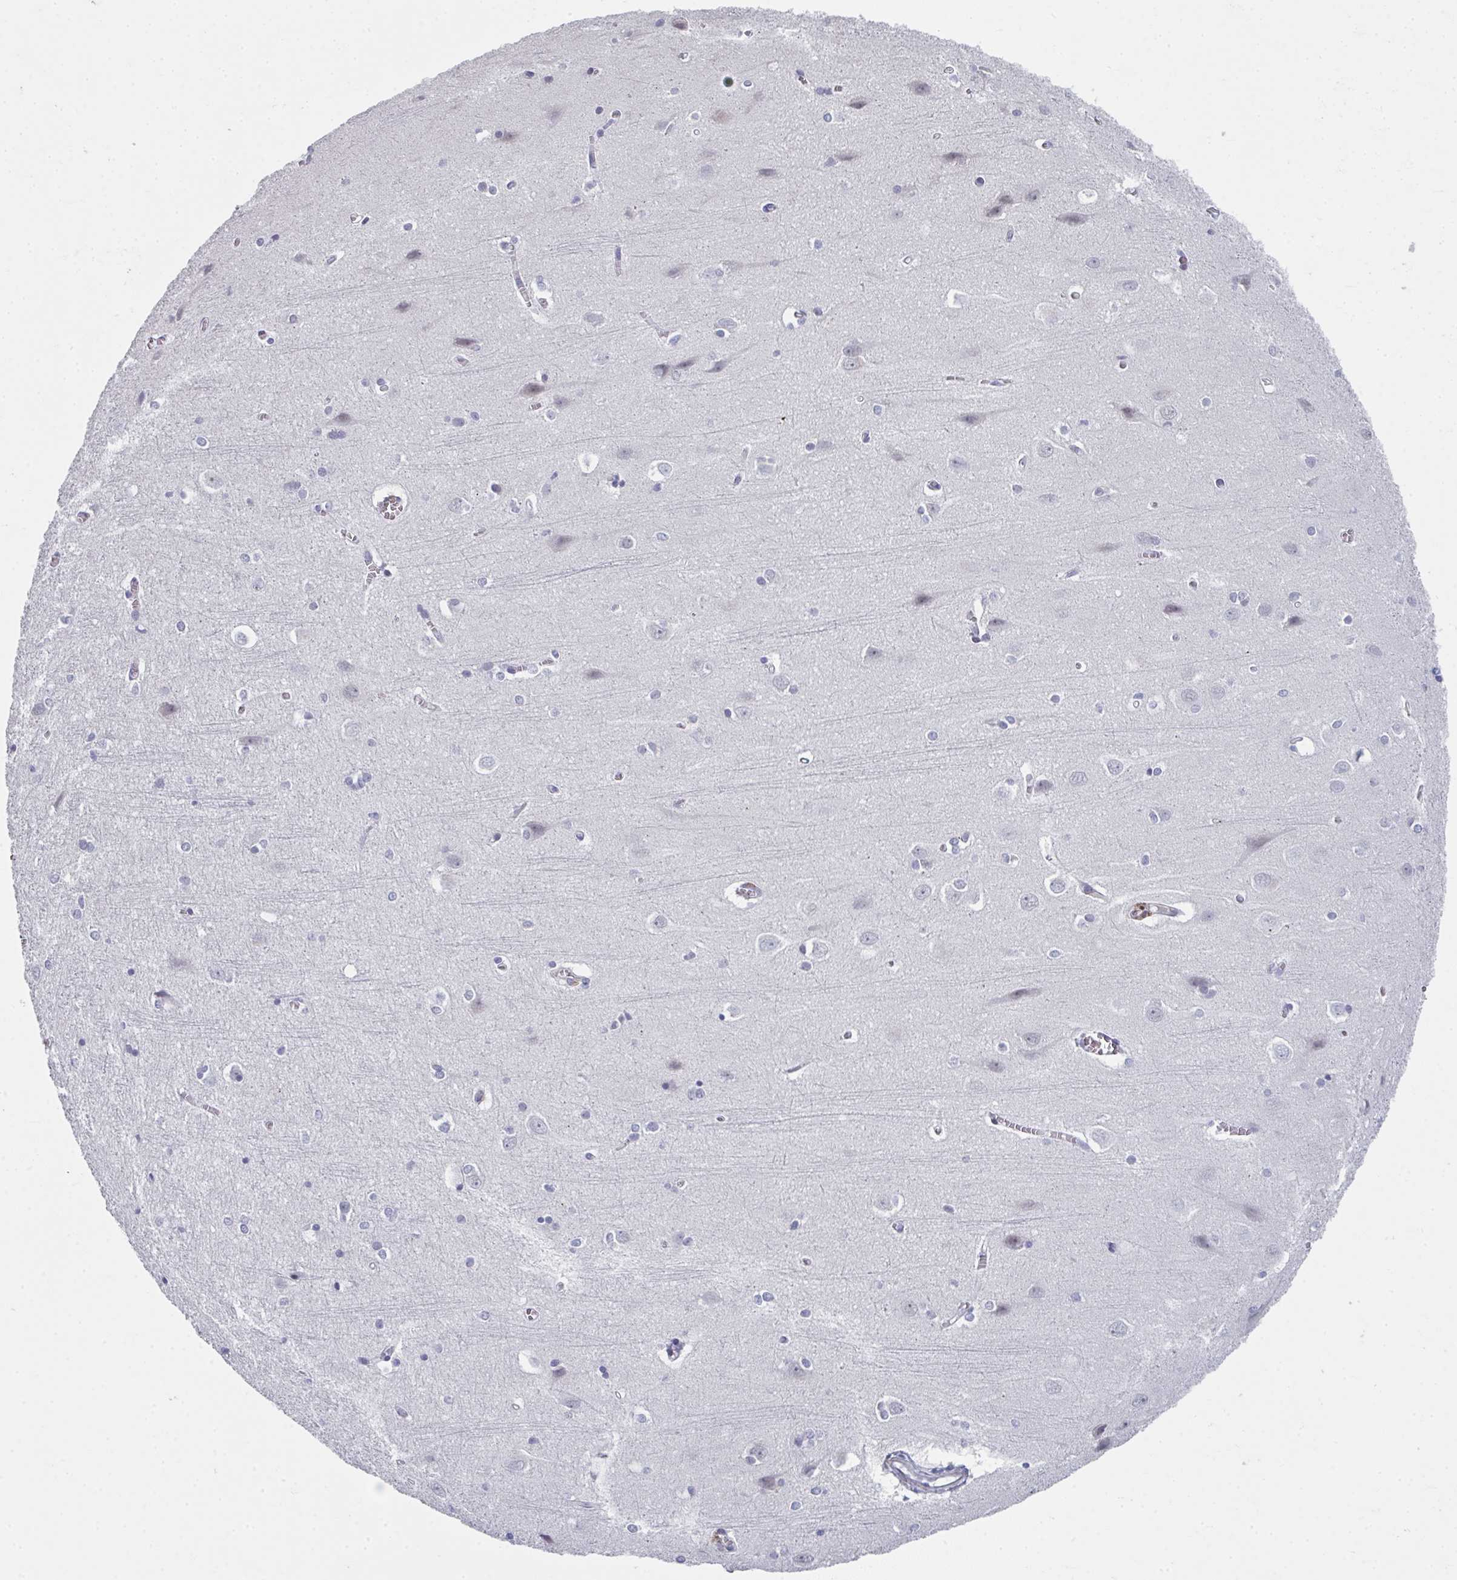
{"staining": {"intensity": "negative", "quantity": "none", "location": "none"}, "tissue": "cerebral cortex", "cell_type": "Endothelial cells", "image_type": "normal", "snomed": [{"axis": "morphology", "description": "Normal tissue, NOS"}, {"axis": "topography", "description": "Cerebral cortex"}], "caption": "A micrograph of human cerebral cortex is negative for staining in endothelial cells. (Brightfield microscopy of DAB immunohistochemistry at high magnification).", "gene": "A1CF", "patient": {"sex": "male", "age": 37}}